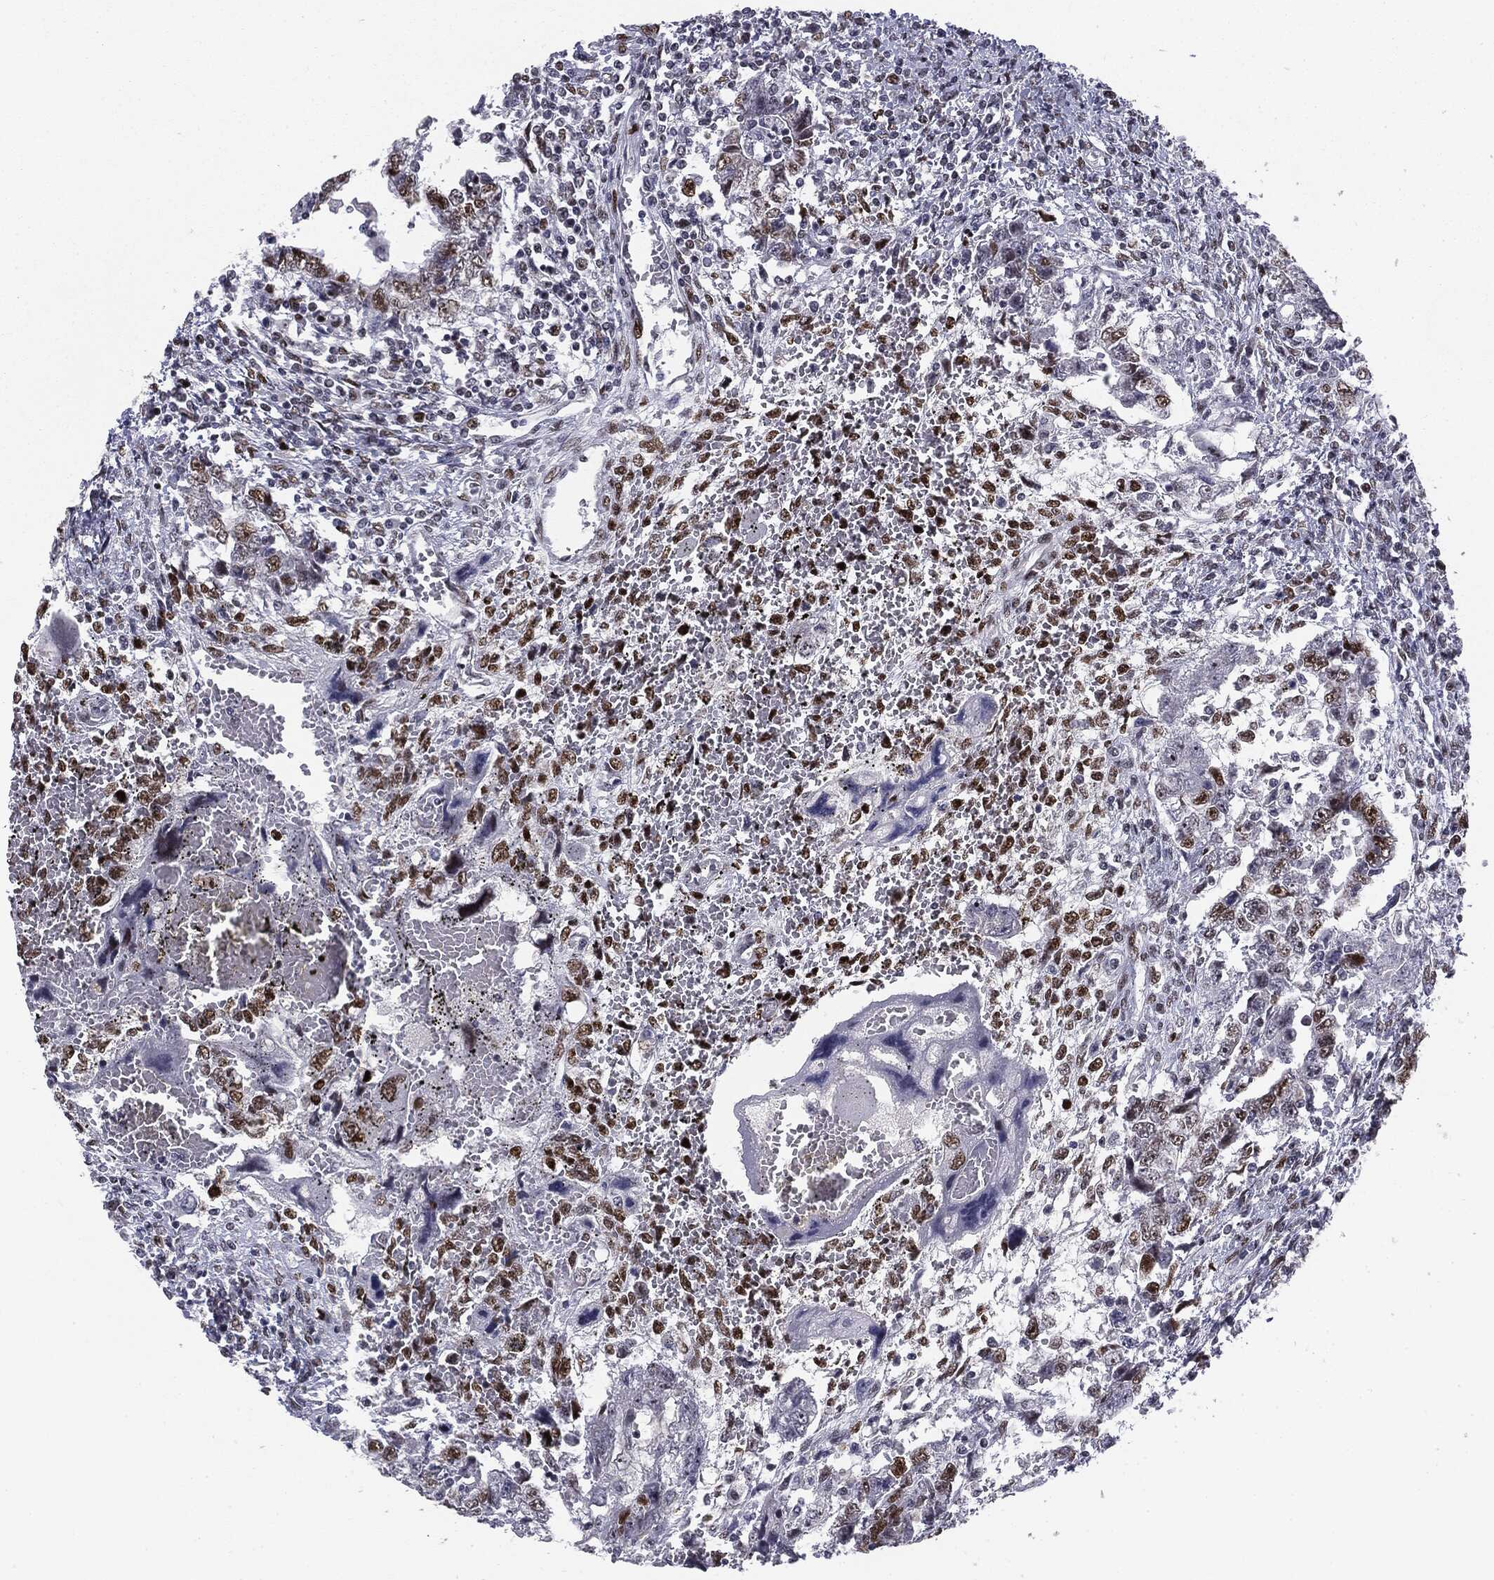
{"staining": {"intensity": "strong", "quantity": "<25%", "location": "nuclear"}, "tissue": "testis cancer", "cell_type": "Tumor cells", "image_type": "cancer", "snomed": [{"axis": "morphology", "description": "Carcinoma, Embryonal, NOS"}, {"axis": "topography", "description": "Testis"}], "caption": "Immunohistochemical staining of embryonal carcinoma (testis) shows strong nuclear protein staining in about <25% of tumor cells. (DAB (3,3'-diaminobenzidine) IHC, brown staining for protein, blue staining for nuclei).", "gene": "MDC1", "patient": {"sex": "male", "age": 26}}